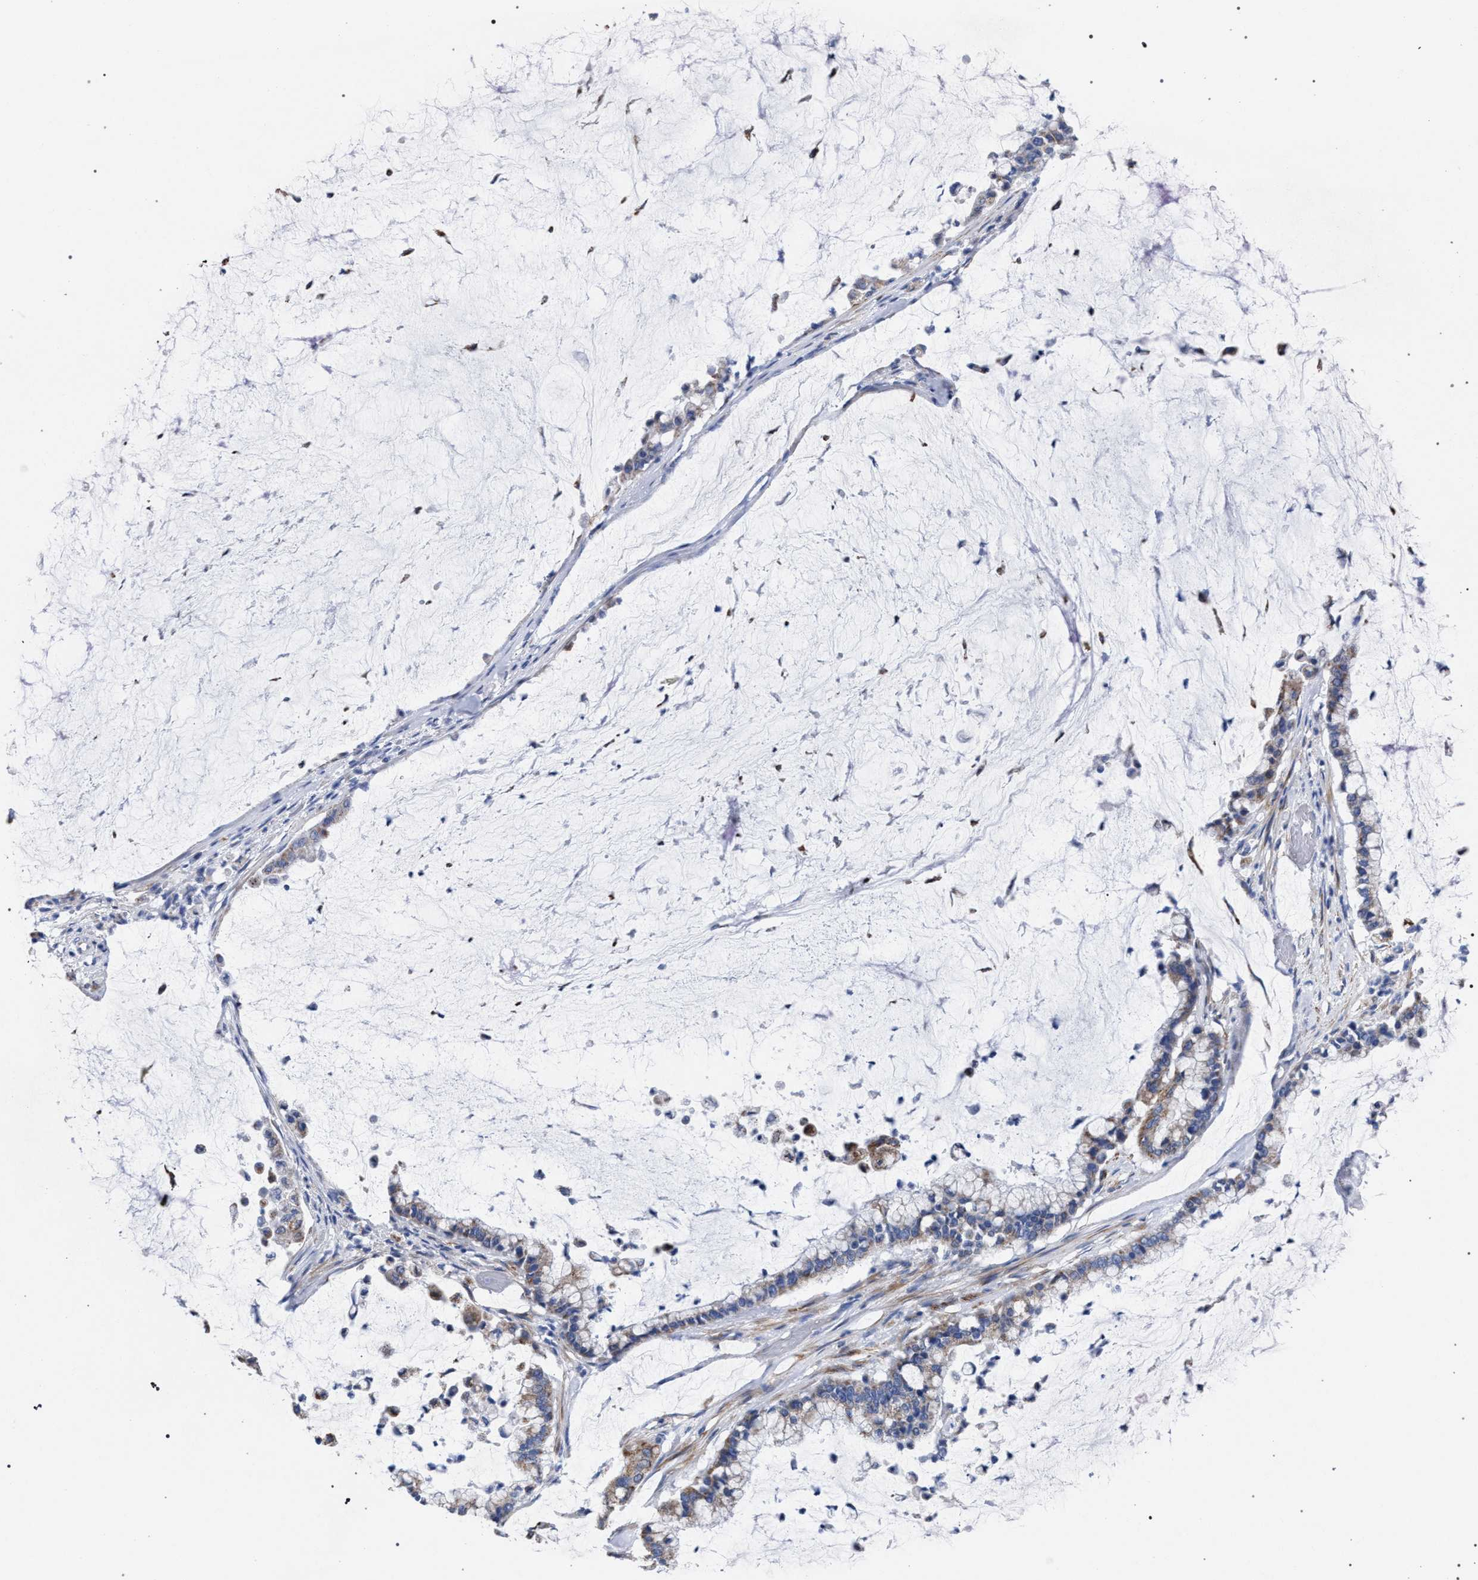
{"staining": {"intensity": "weak", "quantity": "25%-75%", "location": "cytoplasmic/membranous"}, "tissue": "pancreatic cancer", "cell_type": "Tumor cells", "image_type": "cancer", "snomed": [{"axis": "morphology", "description": "Adenocarcinoma, NOS"}, {"axis": "topography", "description": "Pancreas"}], "caption": "This image shows pancreatic cancer (adenocarcinoma) stained with immunohistochemistry to label a protein in brown. The cytoplasmic/membranous of tumor cells show weak positivity for the protein. Nuclei are counter-stained blue.", "gene": "ACADS", "patient": {"sex": "male", "age": 41}}